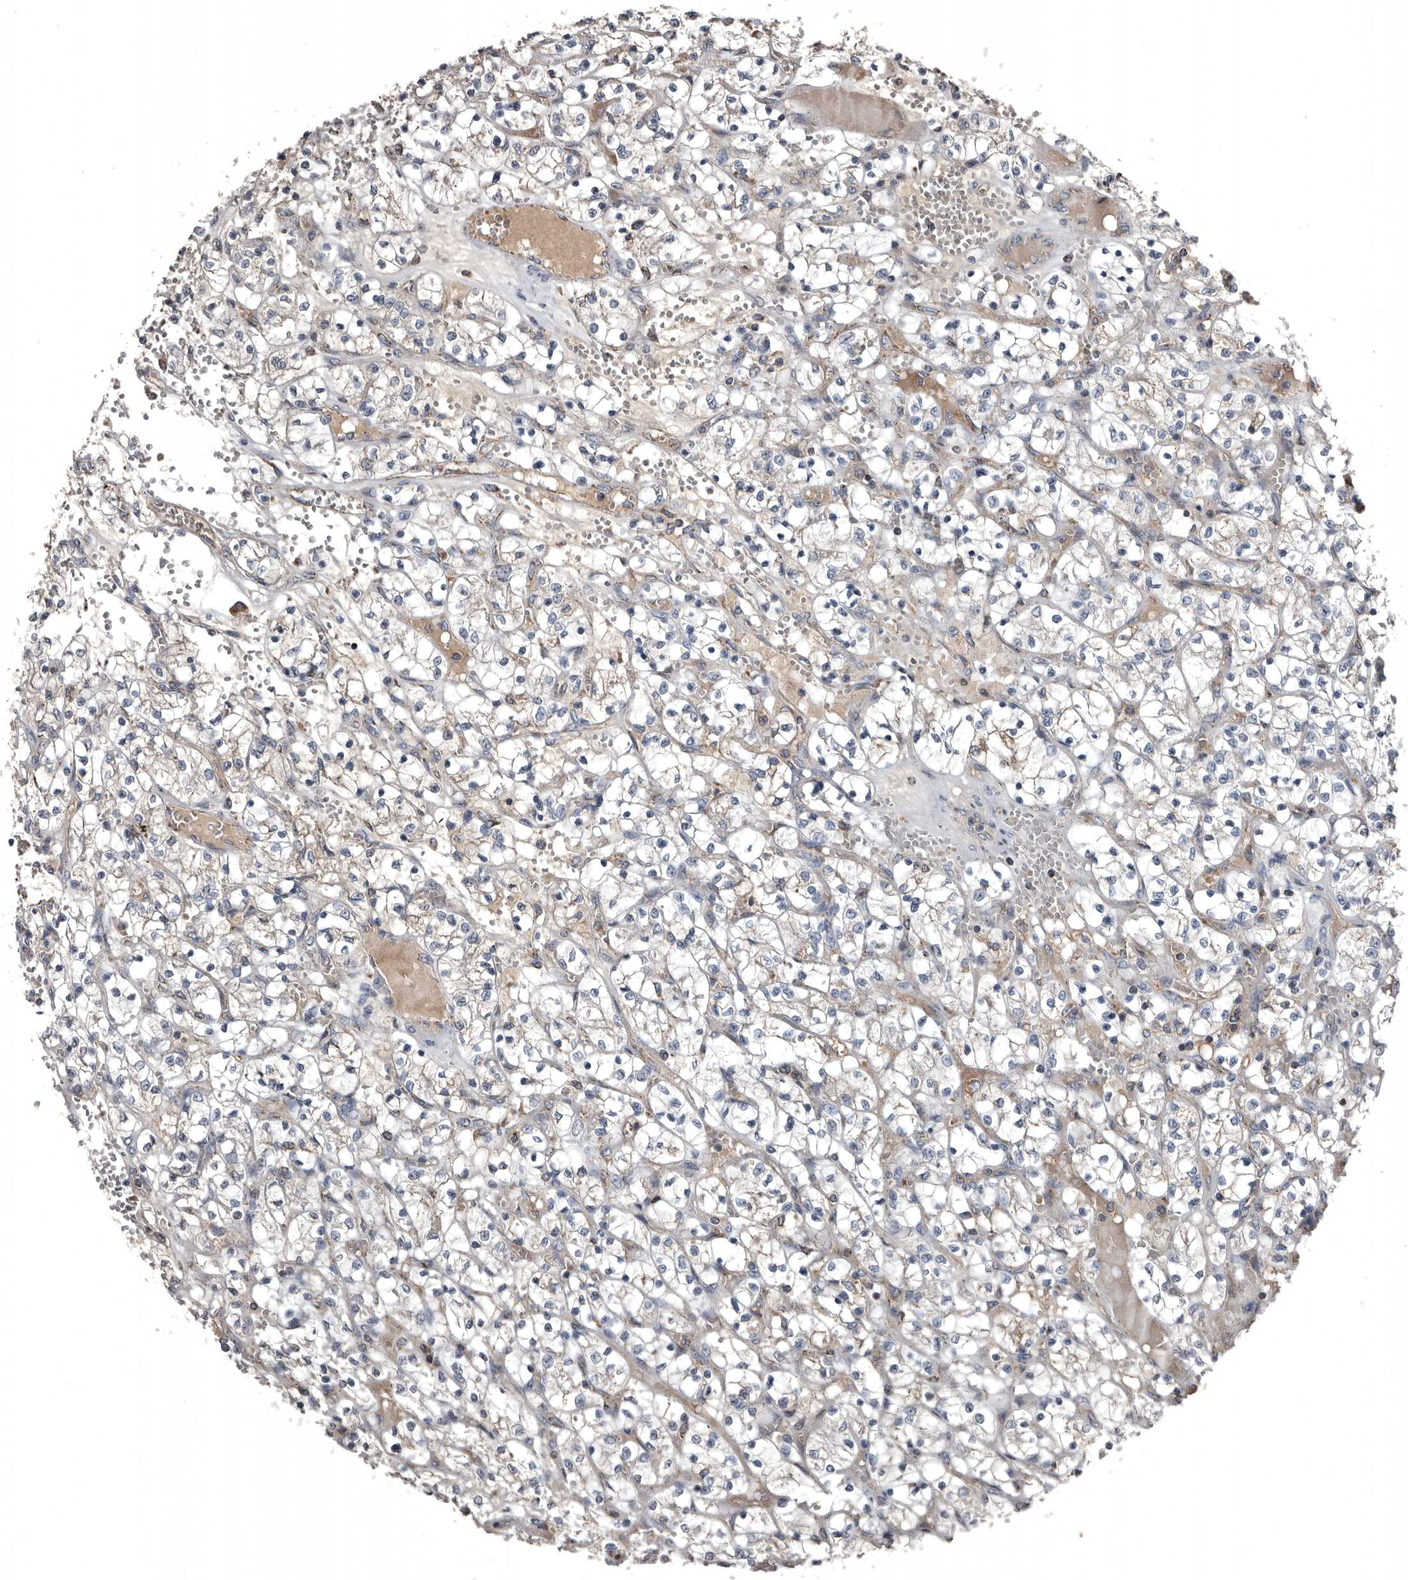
{"staining": {"intensity": "weak", "quantity": "25%-75%", "location": "cytoplasmic/membranous"}, "tissue": "renal cancer", "cell_type": "Tumor cells", "image_type": "cancer", "snomed": [{"axis": "morphology", "description": "Adenocarcinoma, NOS"}, {"axis": "topography", "description": "Kidney"}], "caption": "A micrograph of renal adenocarcinoma stained for a protein exhibits weak cytoplasmic/membranous brown staining in tumor cells. (DAB (3,3'-diaminobenzidine) IHC, brown staining for protein, blue staining for nuclei).", "gene": "GREB1", "patient": {"sex": "female", "age": 69}}